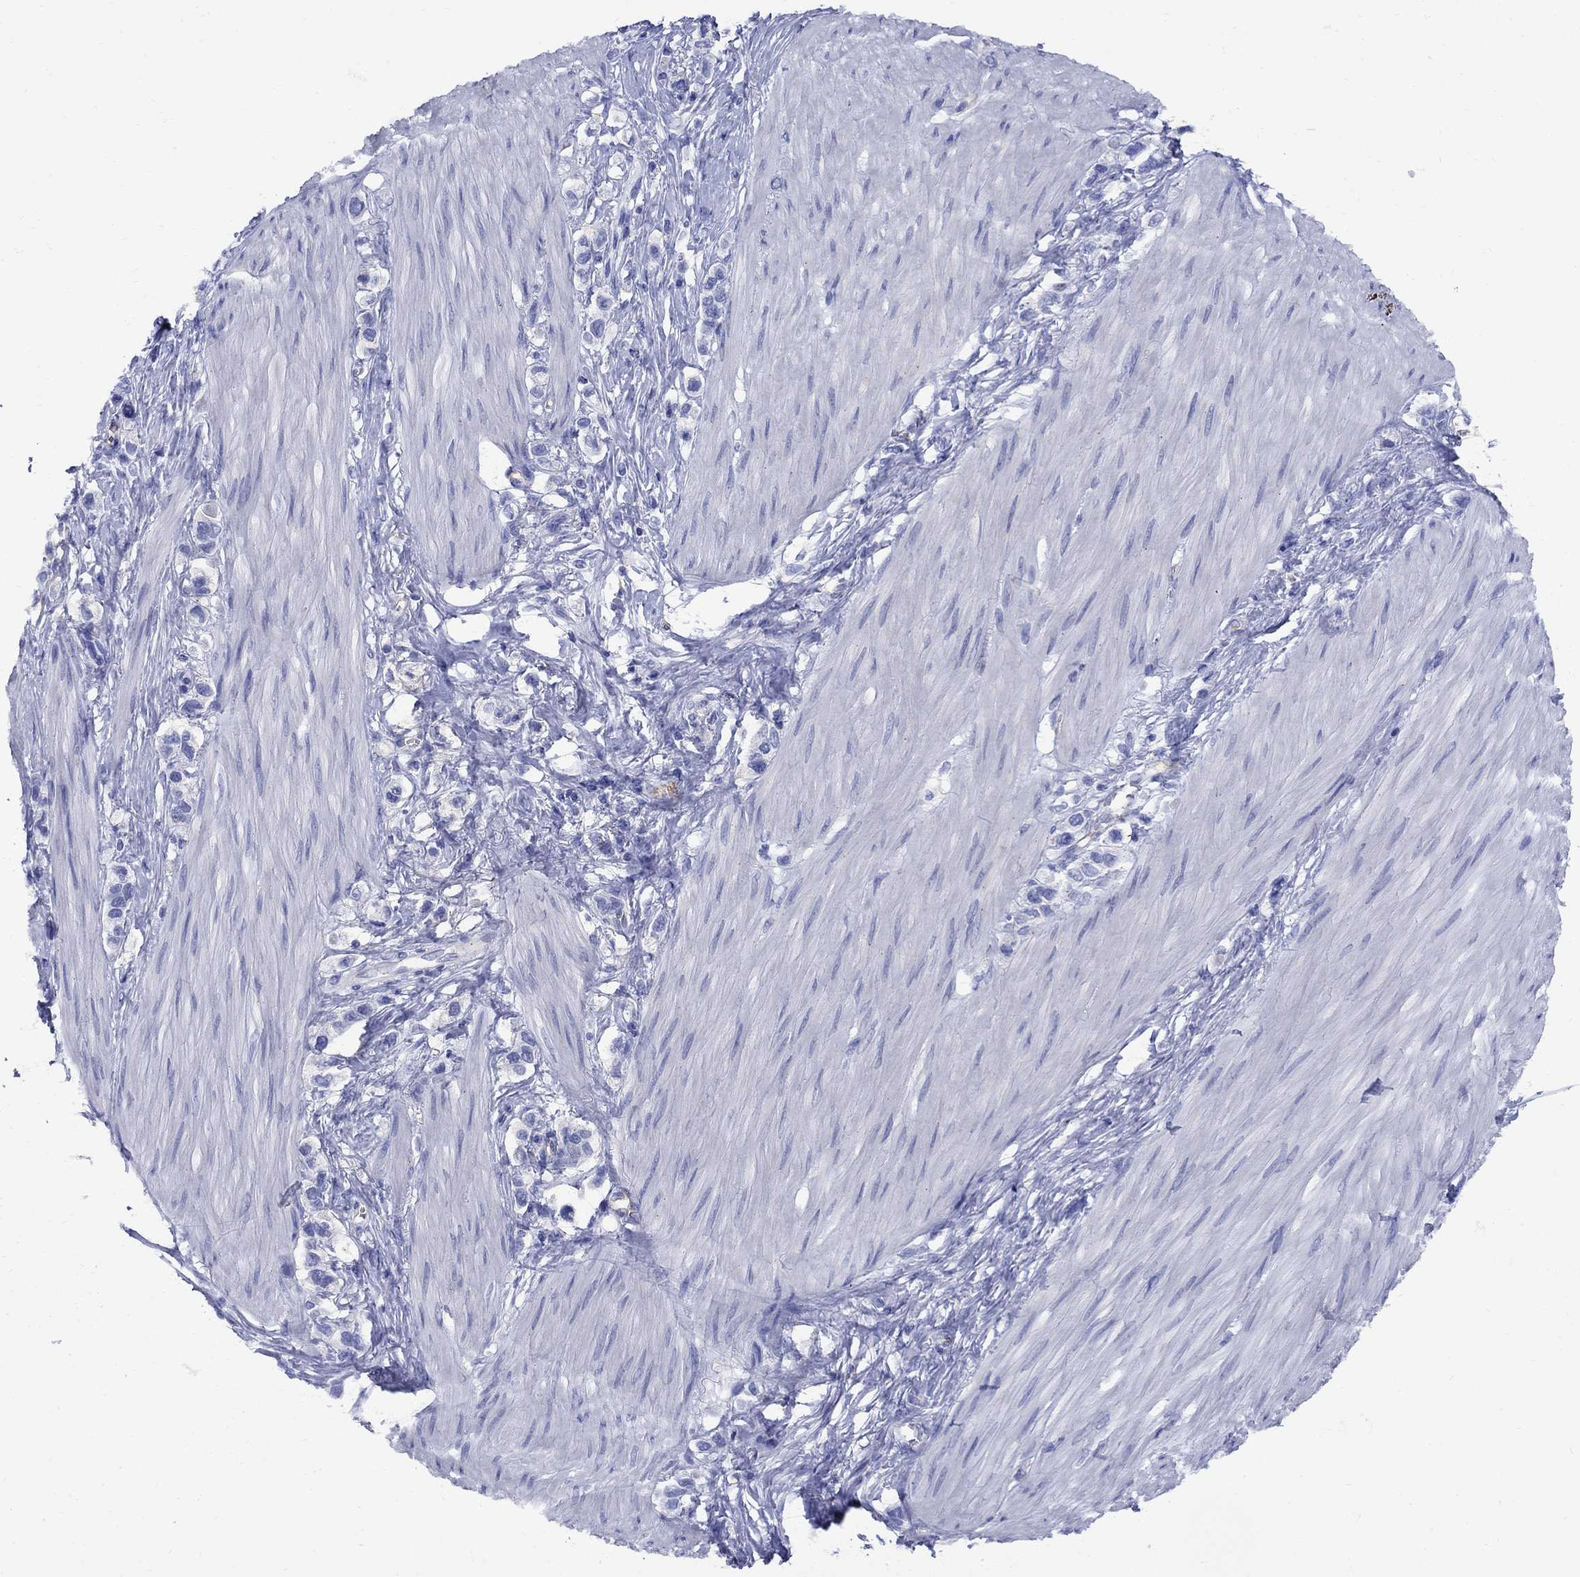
{"staining": {"intensity": "negative", "quantity": "none", "location": "none"}, "tissue": "stomach cancer", "cell_type": "Tumor cells", "image_type": "cancer", "snomed": [{"axis": "morphology", "description": "Normal tissue, NOS"}, {"axis": "morphology", "description": "Adenocarcinoma, NOS"}, {"axis": "morphology", "description": "Adenocarcinoma, High grade"}, {"axis": "topography", "description": "Stomach, upper"}, {"axis": "topography", "description": "Stomach"}], "caption": "Image shows no significant protein staining in tumor cells of adenocarcinoma (stomach).", "gene": "SMCP", "patient": {"sex": "female", "age": 65}}